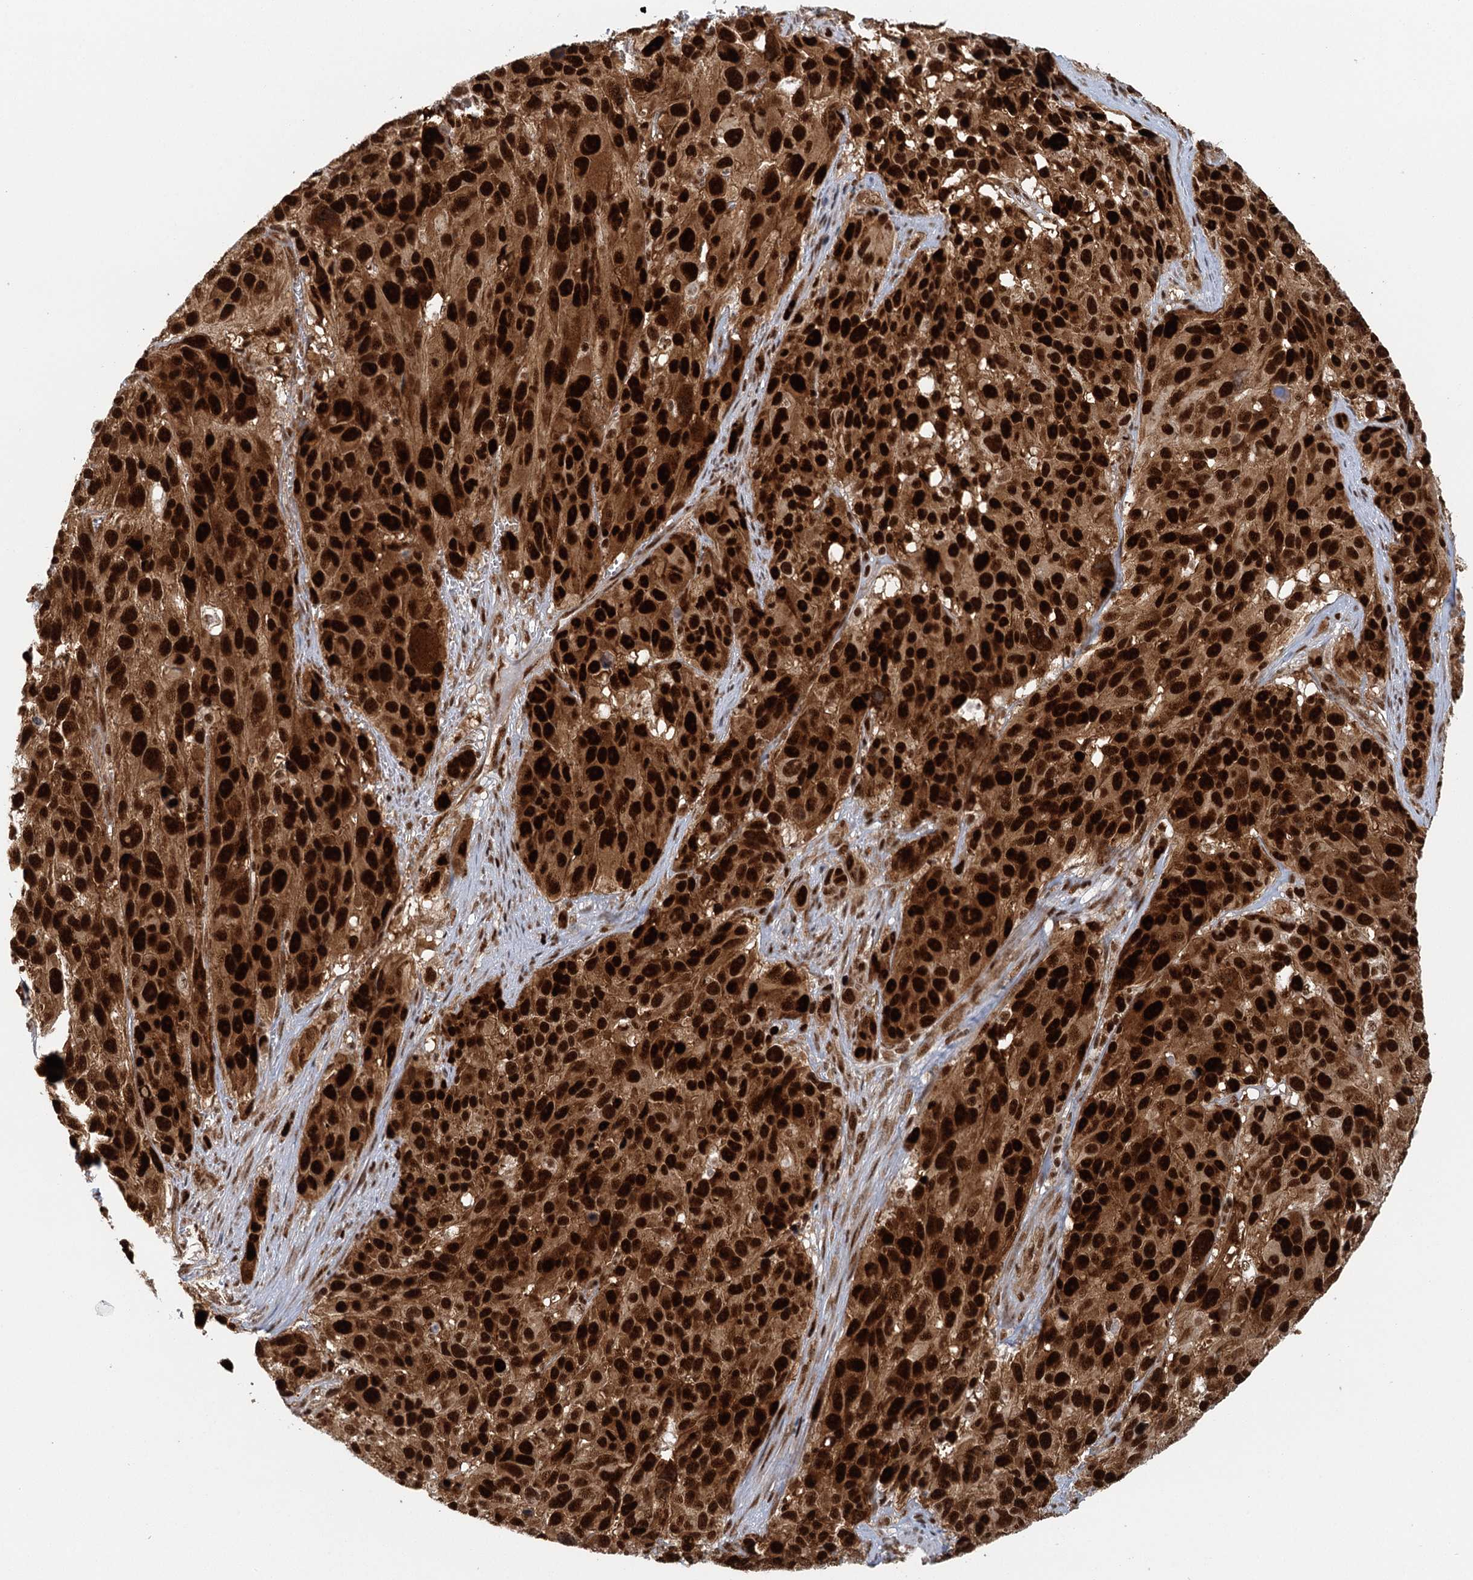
{"staining": {"intensity": "strong", "quantity": ">75%", "location": "cytoplasmic/membranous,nuclear"}, "tissue": "melanoma", "cell_type": "Tumor cells", "image_type": "cancer", "snomed": [{"axis": "morphology", "description": "Malignant melanoma, NOS"}, {"axis": "topography", "description": "Skin"}], "caption": "The histopathology image shows immunohistochemical staining of malignant melanoma. There is strong cytoplasmic/membranous and nuclear positivity is seen in about >75% of tumor cells.", "gene": "GPATCH11", "patient": {"sex": "male", "age": 84}}